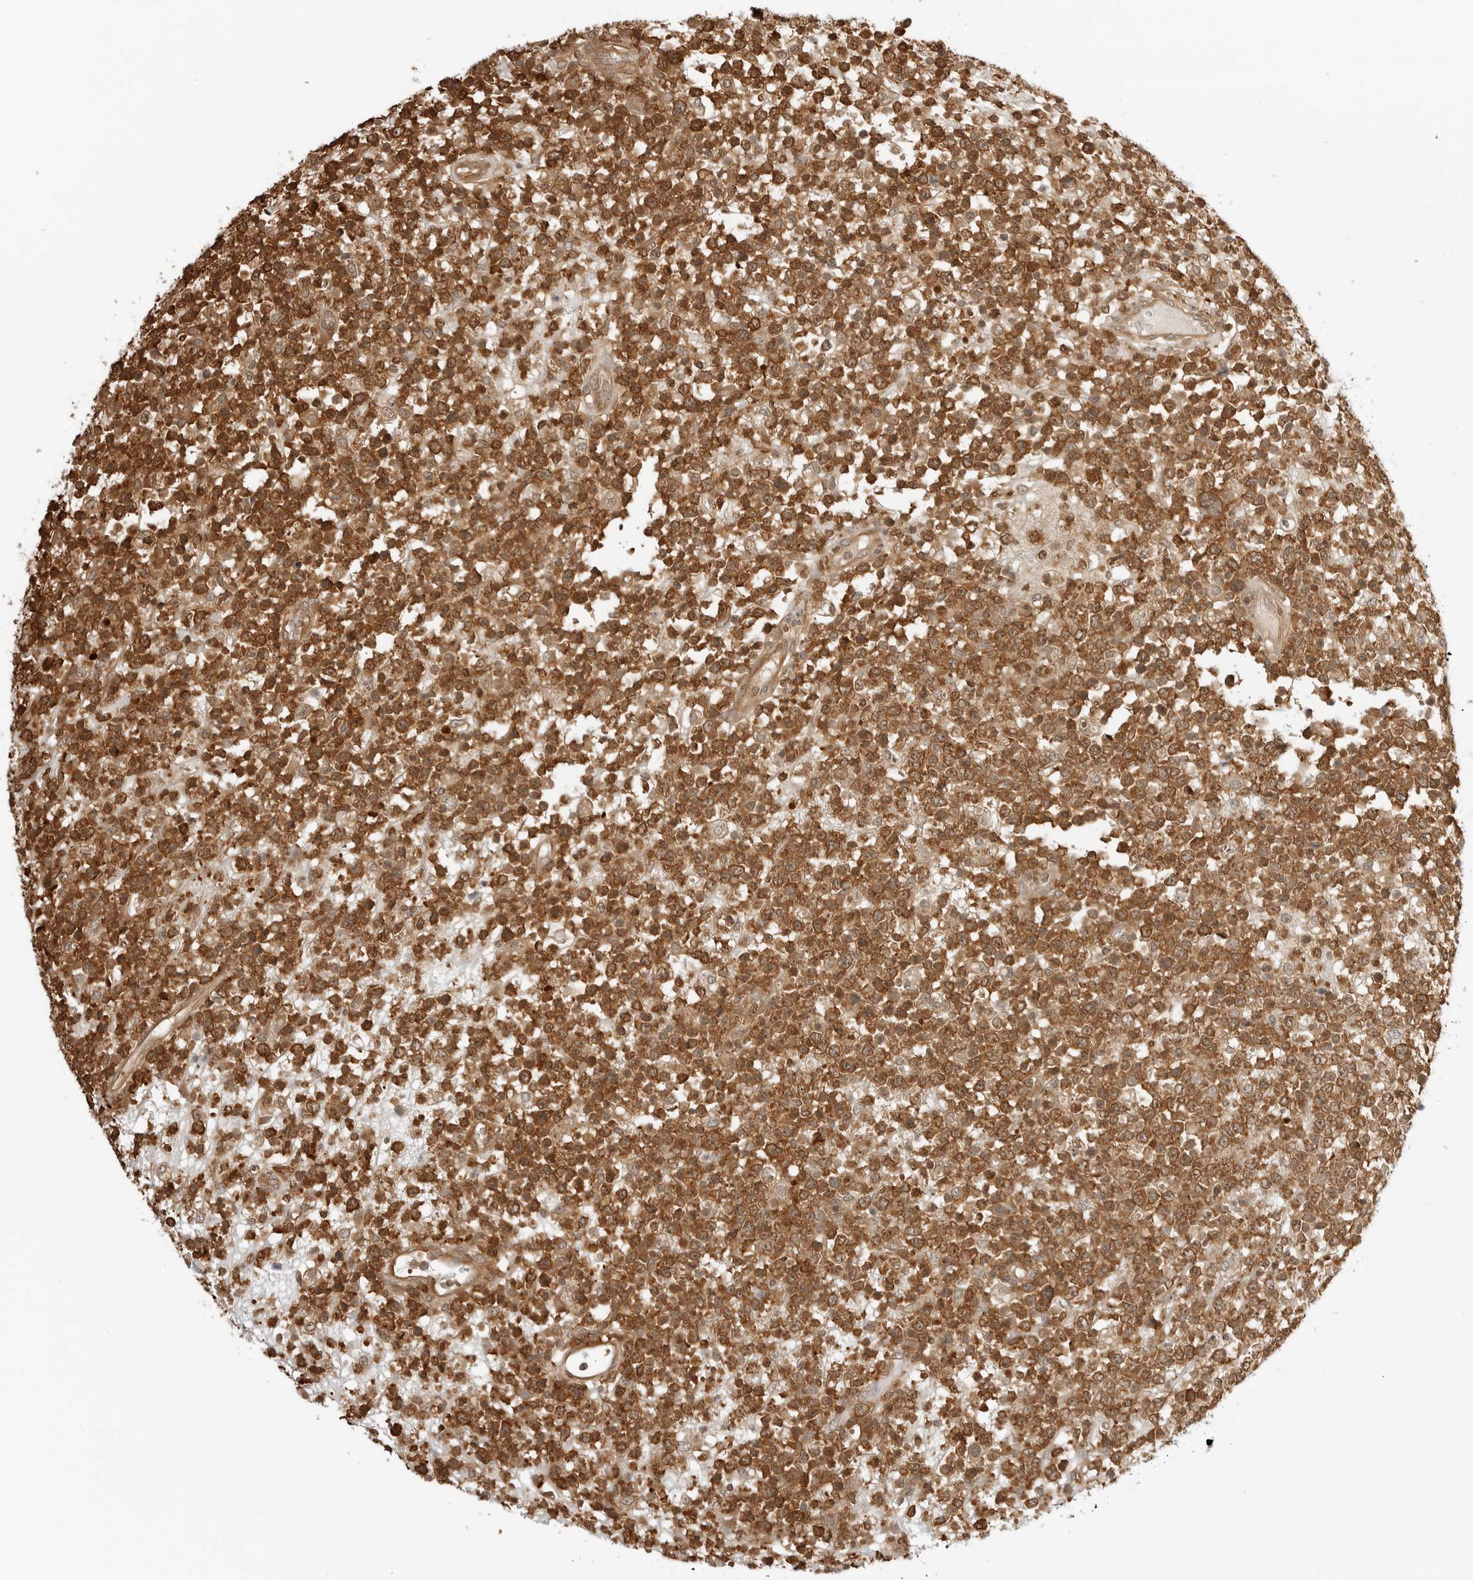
{"staining": {"intensity": "strong", "quantity": ">75%", "location": "cytoplasmic/membranous,nuclear"}, "tissue": "lymphoma", "cell_type": "Tumor cells", "image_type": "cancer", "snomed": [{"axis": "morphology", "description": "Malignant lymphoma, non-Hodgkin's type, High grade"}, {"axis": "topography", "description": "Colon"}], "caption": "High-grade malignant lymphoma, non-Hodgkin's type tissue shows strong cytoplasmic/membranous and nuclear positivity in approximately >75% of tumor cells", "gene": "NUDC", "patient": {"sex": "female", "age": 53}}